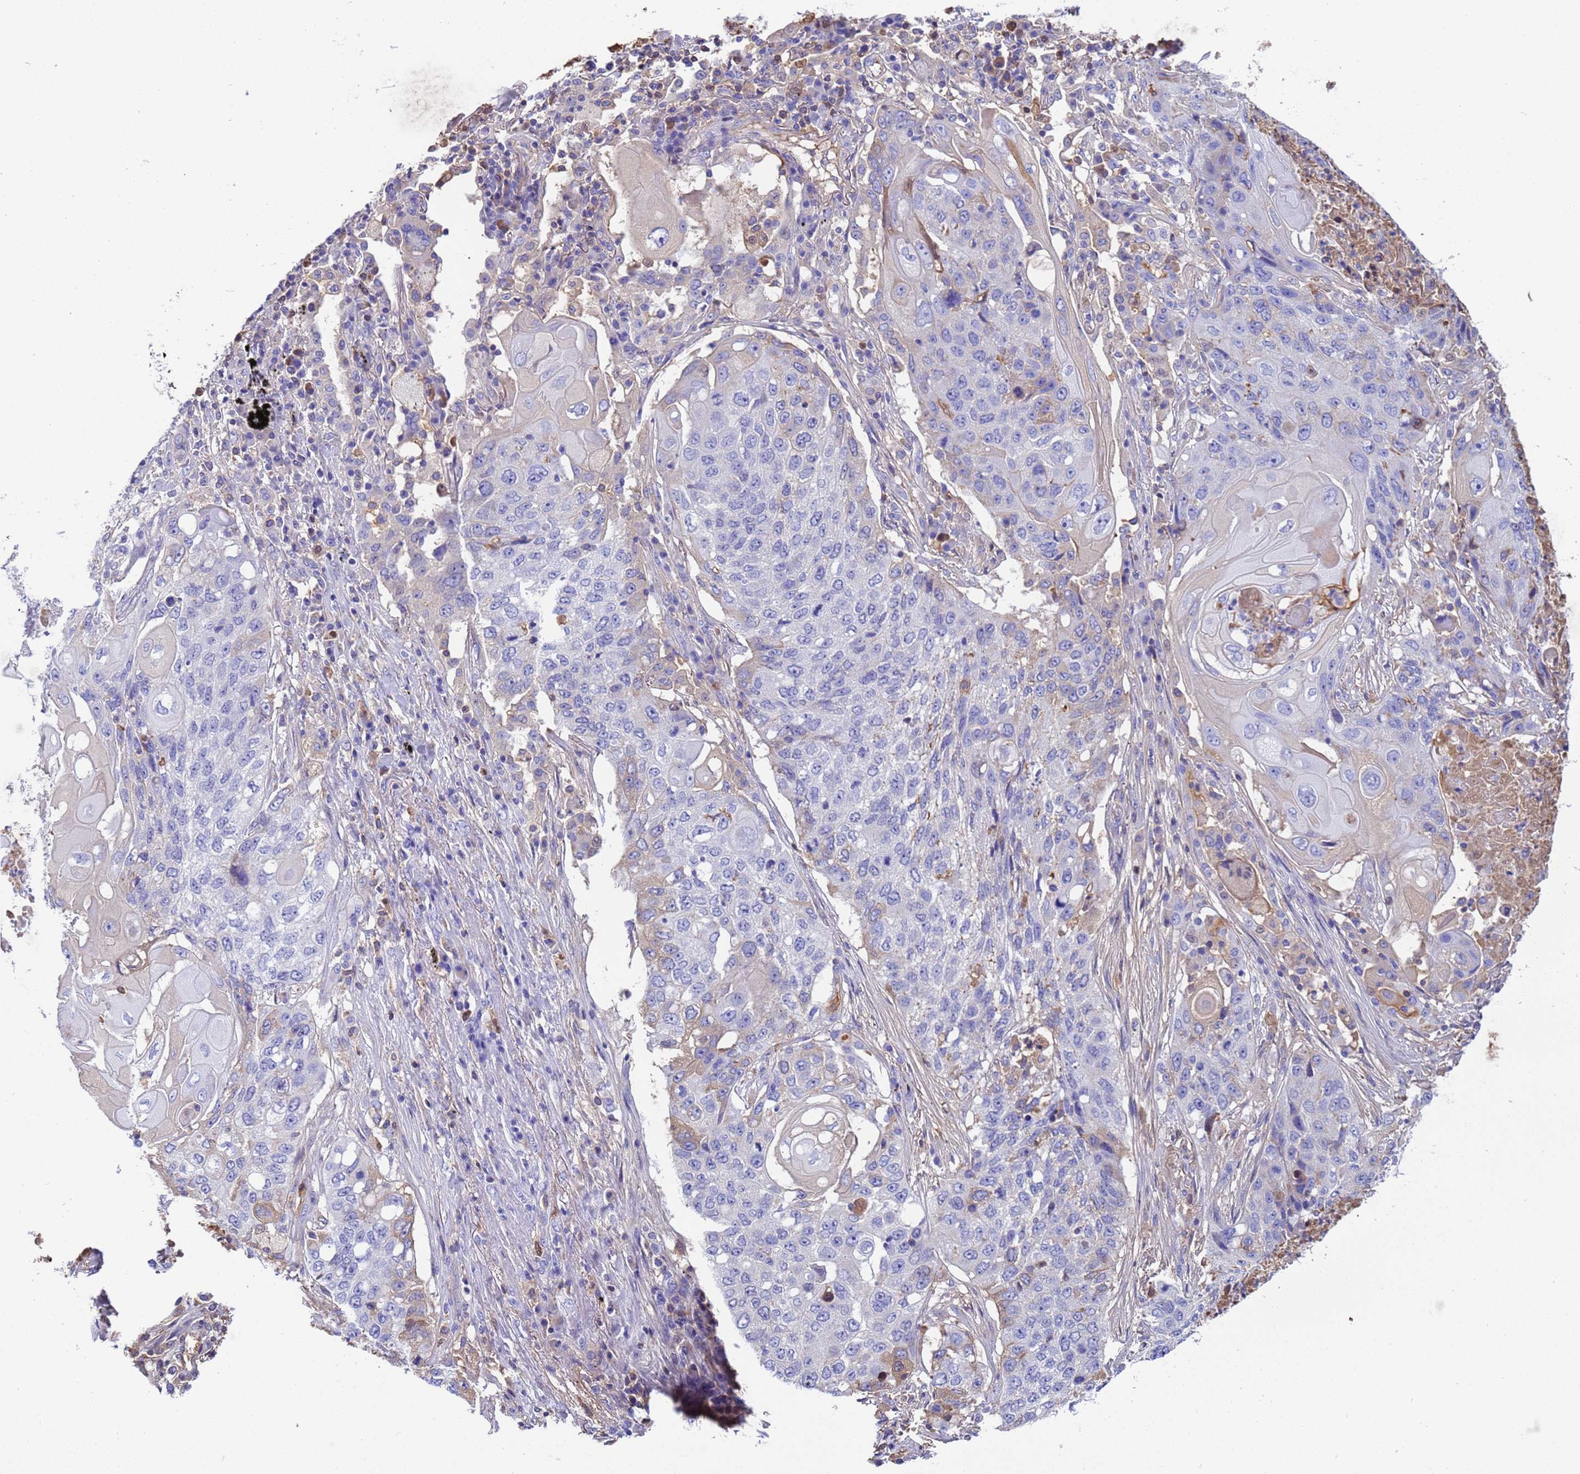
{"staining": {"intensity": "negative", "quantity": "none", "location": "none"}, "tissue": "lung cancer", "cell_type": "Tumor cells", "image_type": "cancer", "snomed": [{"axis": "morphology", "description": "Squamous cell carcinoma, NOS"}, {"axis": "topography", "description": "Lung"}], "caption": "This is a photomicrograph of immunohistochemistry staining of squamous cell carcinoma (lung), which shows no positivity in tumor cells.", "gene": "H1-7", "patient": {"sex": "female", "age": 63}}